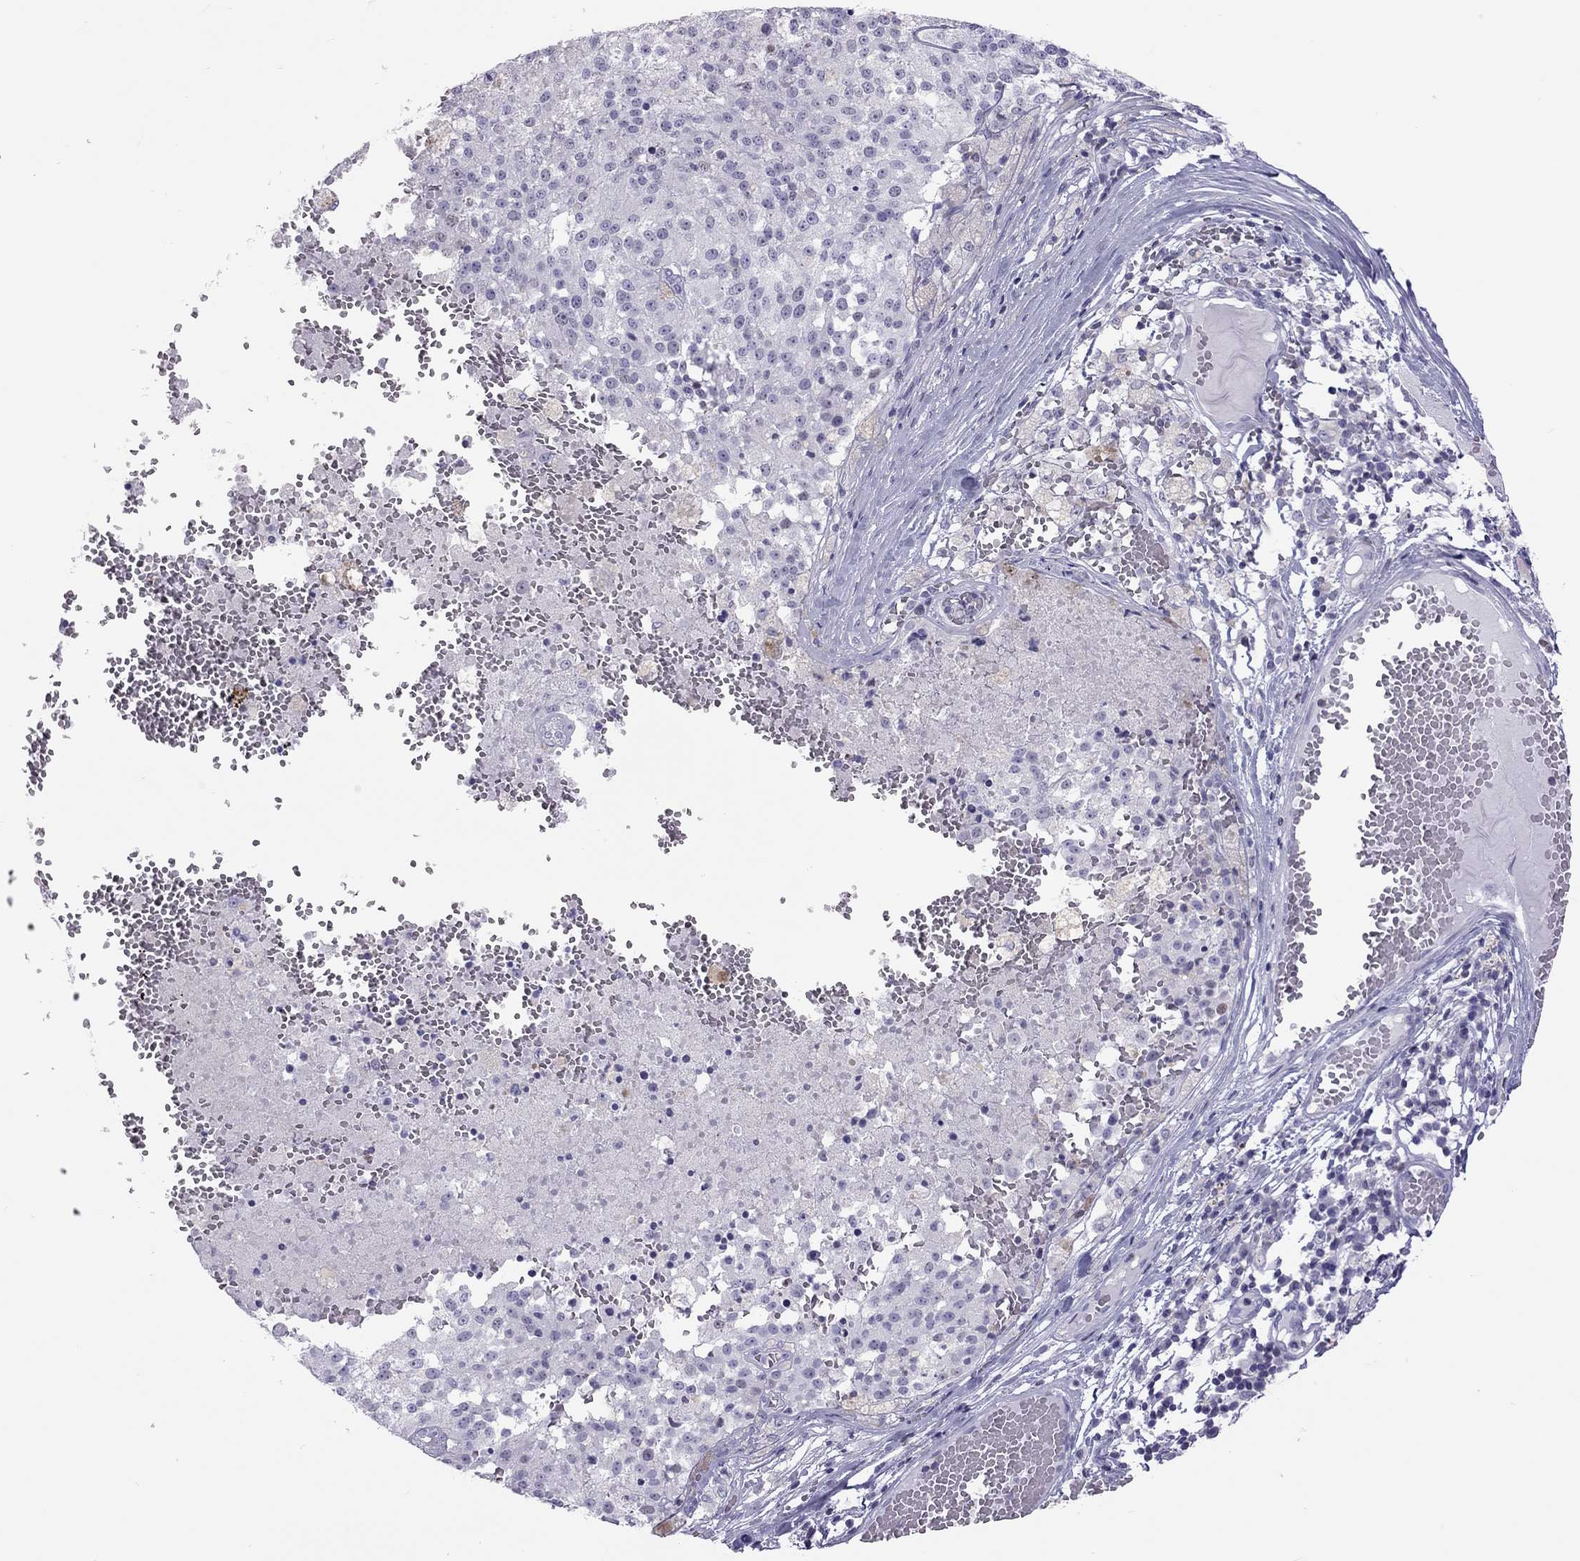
{"staining": {"intensity": "negative", "quantity": "none", "location": "none"}, "tissue": "melanoma", "cell_type": "Tumor cells", "image_type": "cancer", "snomed": [{"axis": "morphology", "description": "Malignant melanoma, Metastatic site"}, {"axis": "topography", "description": "Lymph node"}], "caption": "DAB (3,3'-diaminobenzidine) immunohistochemical staining of human malignant melanoma (metastatic site) reveals no significant expression in tumor cells.", "gene": "STAG3", "patient": {"sex": "female", "age": 64}}